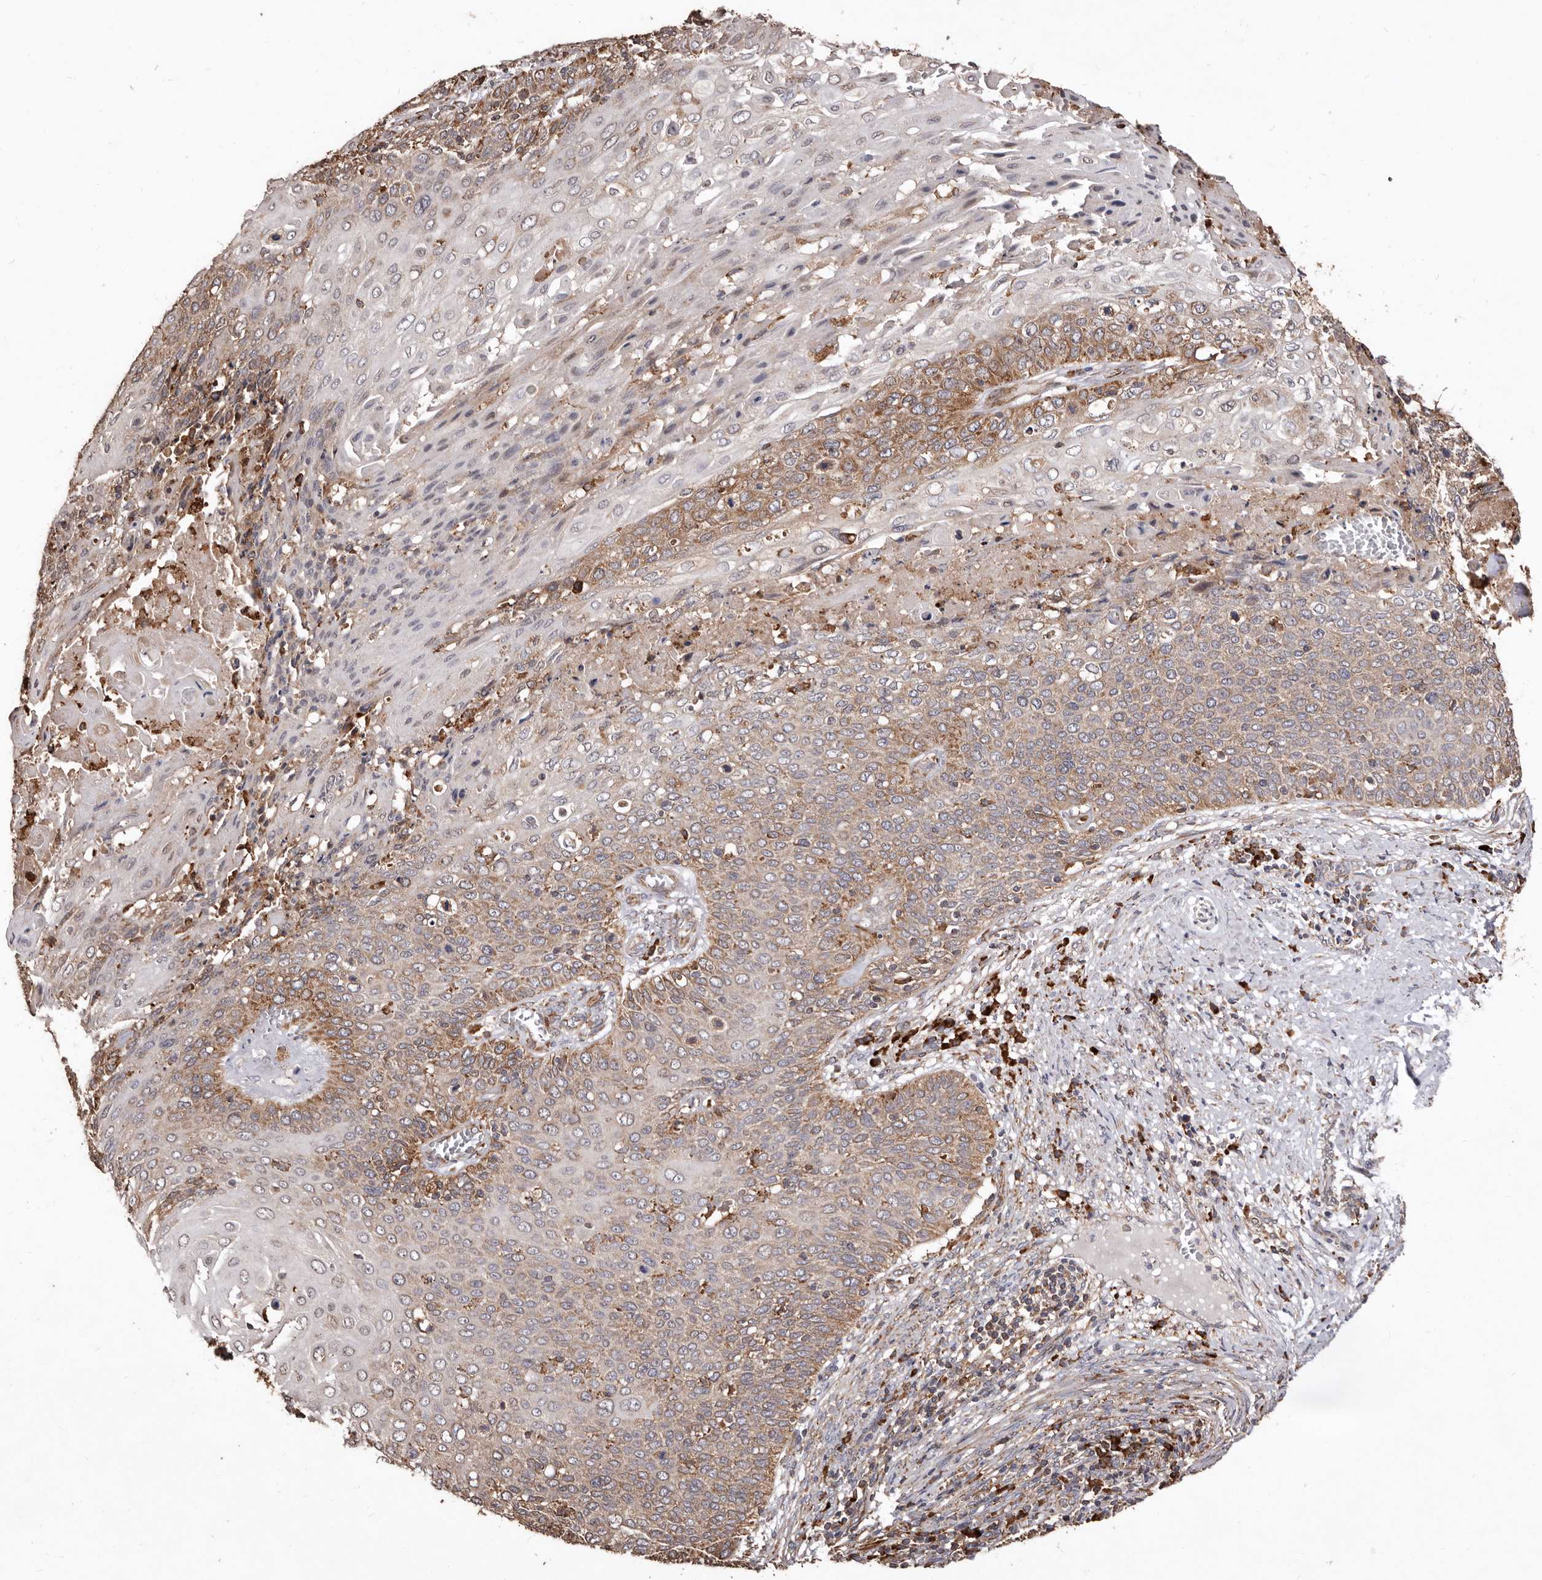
{"staining": {"intensity": "moderate", "quantity": "<25%", "location": "cytoplasmic/membranous"}, "tissue": "cervical cancer", "cell_type": "Tumor cells", "image_type": "cancer", "snomed": [{"axis": "morphology", "description": "Squamous cell carcinoma, NOS"}, {"axis": "topography", "description": "Cervix"}], "caption": "Human squamous cell carcinoma (cervical) stained with a brown dye reveals moderate cytoplasmic/membranous positive staining in approximately <25% of tumor cells.", "gene": "STEAP2", "patient": {"sex": "female", "age": 39}}